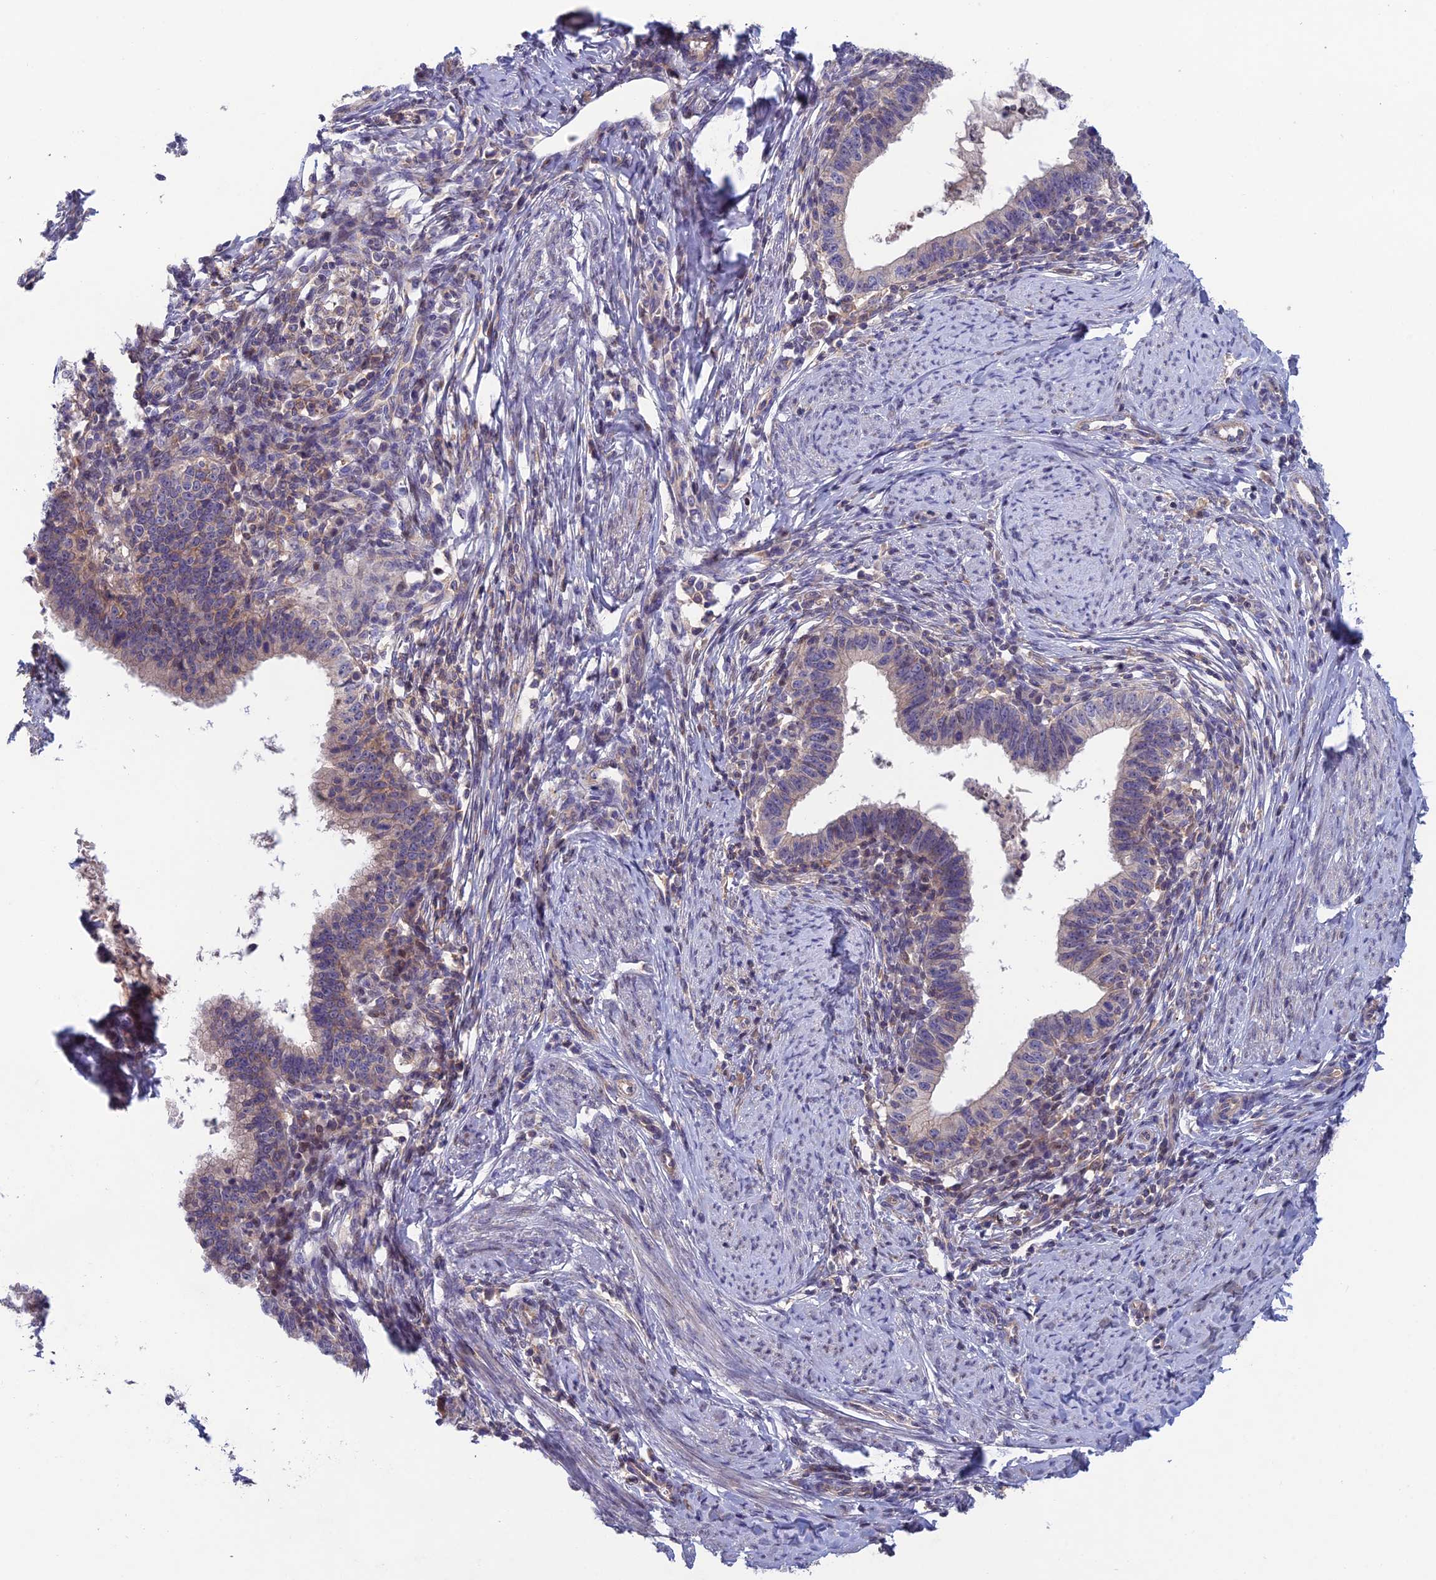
{"staining": {"intensity": "weak", "quantity": "<25%", "location": "cytoplasmic/membranous"}, "tissue": "cervical cancer", "cell_type": "Tumor cells", "image_type": "cancer", "snomed": [{"axis": "morphology", "description": "Adenocarcinoma, NOS"}, {"axis": "topography", "description": "Cervix"}], "caption": "A photomicrograph of human cervical cancer is negative for staining in tumor cells.", "gene": "USP37", "patient": {"sex": "female", "age": 36}}